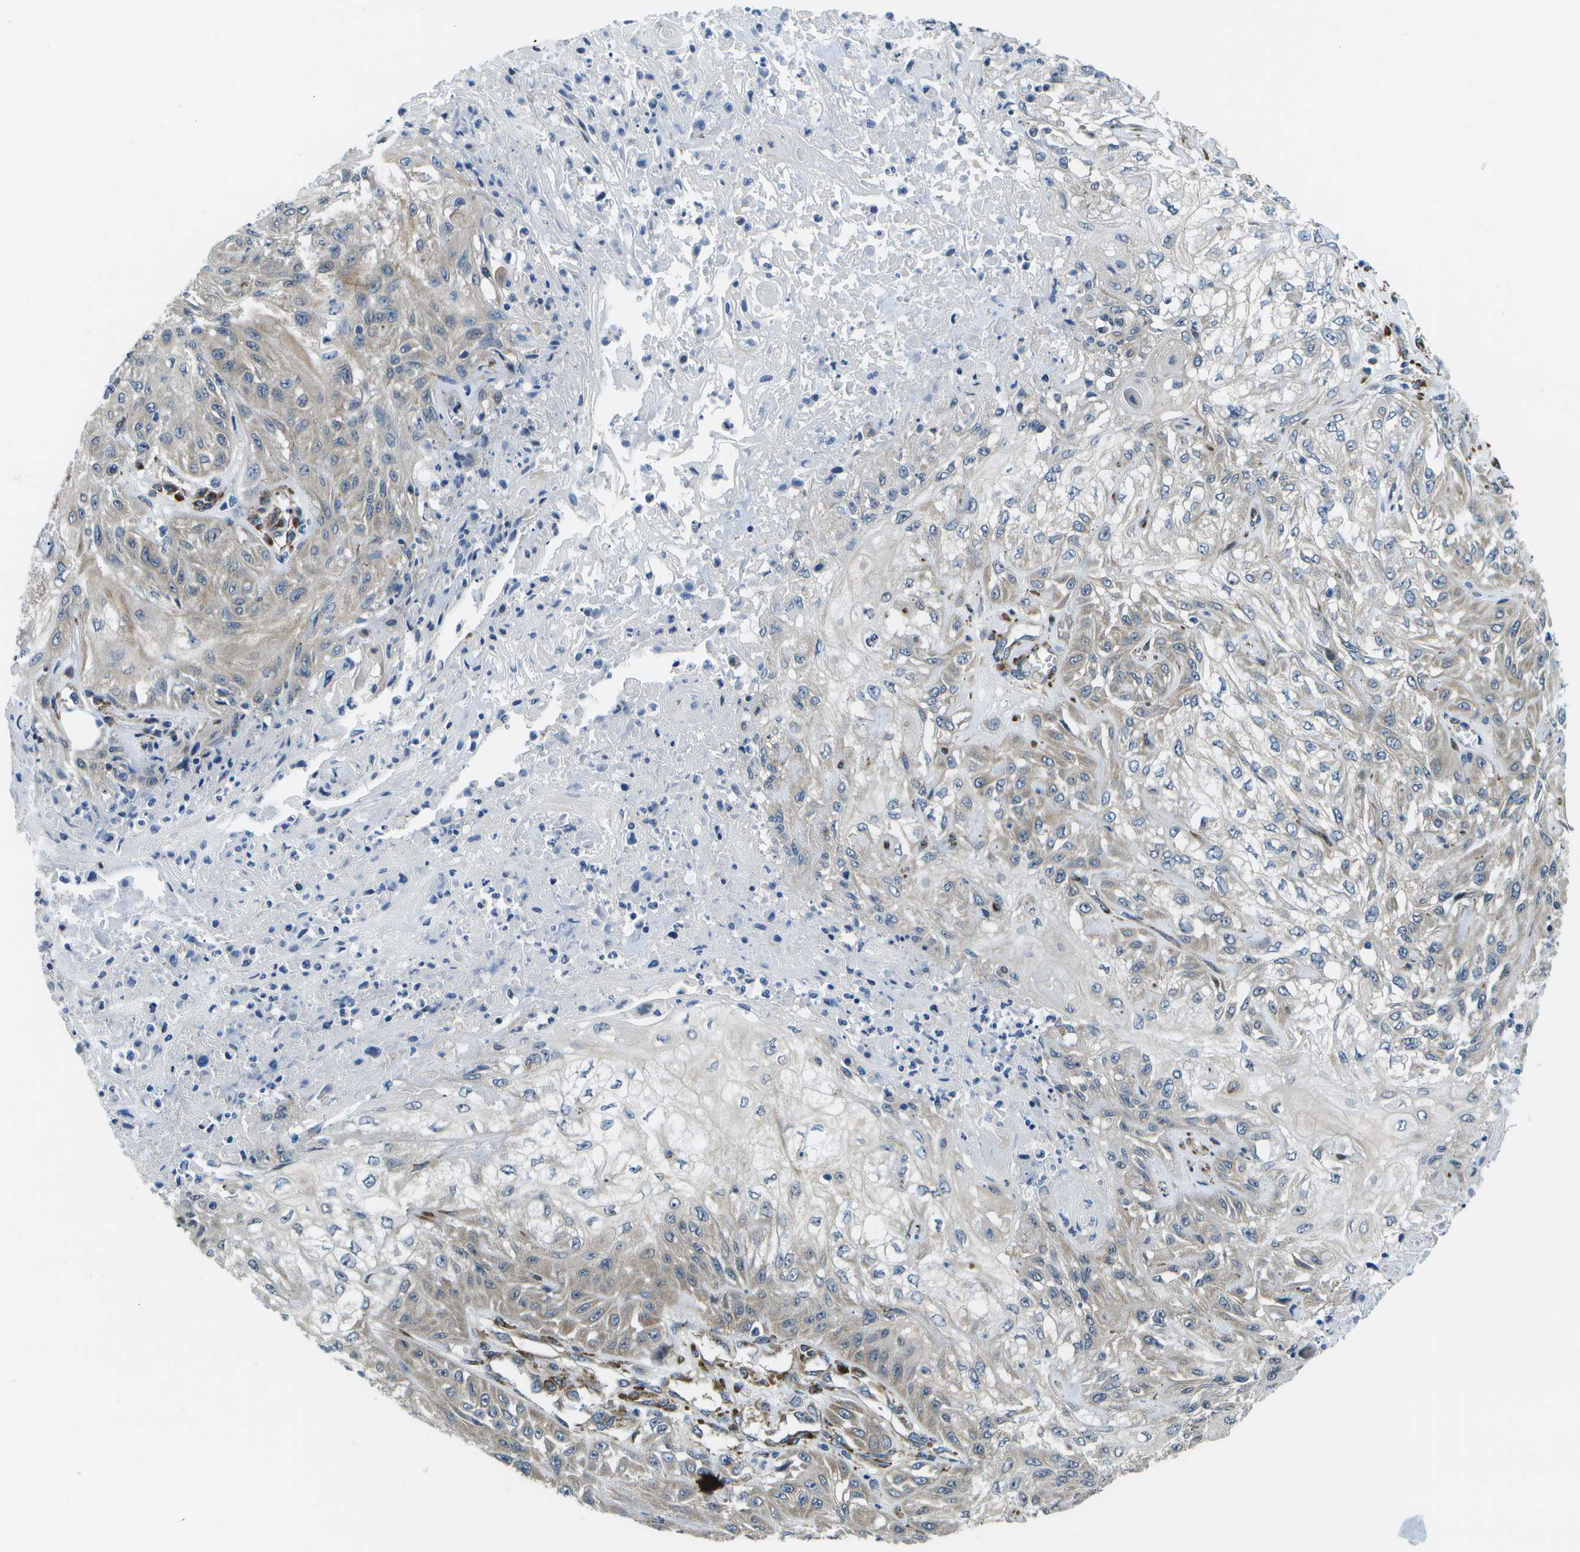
{"staining": {"intensity": "weak", "quantity": "<25%", "location": "cytoplasmic/membranous"}, "tissue": "skin cancer", "cell_type": "Tumor cells", "image_type": "cancer", "snomed": [{"axis": "morphology", "description": "Squamous cell carcinoma, NOS"}, {"axis": "morphology", "description": "Squamous cell carcinoma, metastatic, NOS"}, {"axis": "topography", "description": "Skin"}, {"axis": "topography", "description": "Lymph node"}], "caption": "IHC histopathology image of neoplastic tissue: human squamous cell carcinoma (skin) stained with DAB shows no significant protein expression in tumor cells.", "gene": "P3H1", "patient": {"sex": "male", "age": 75}}